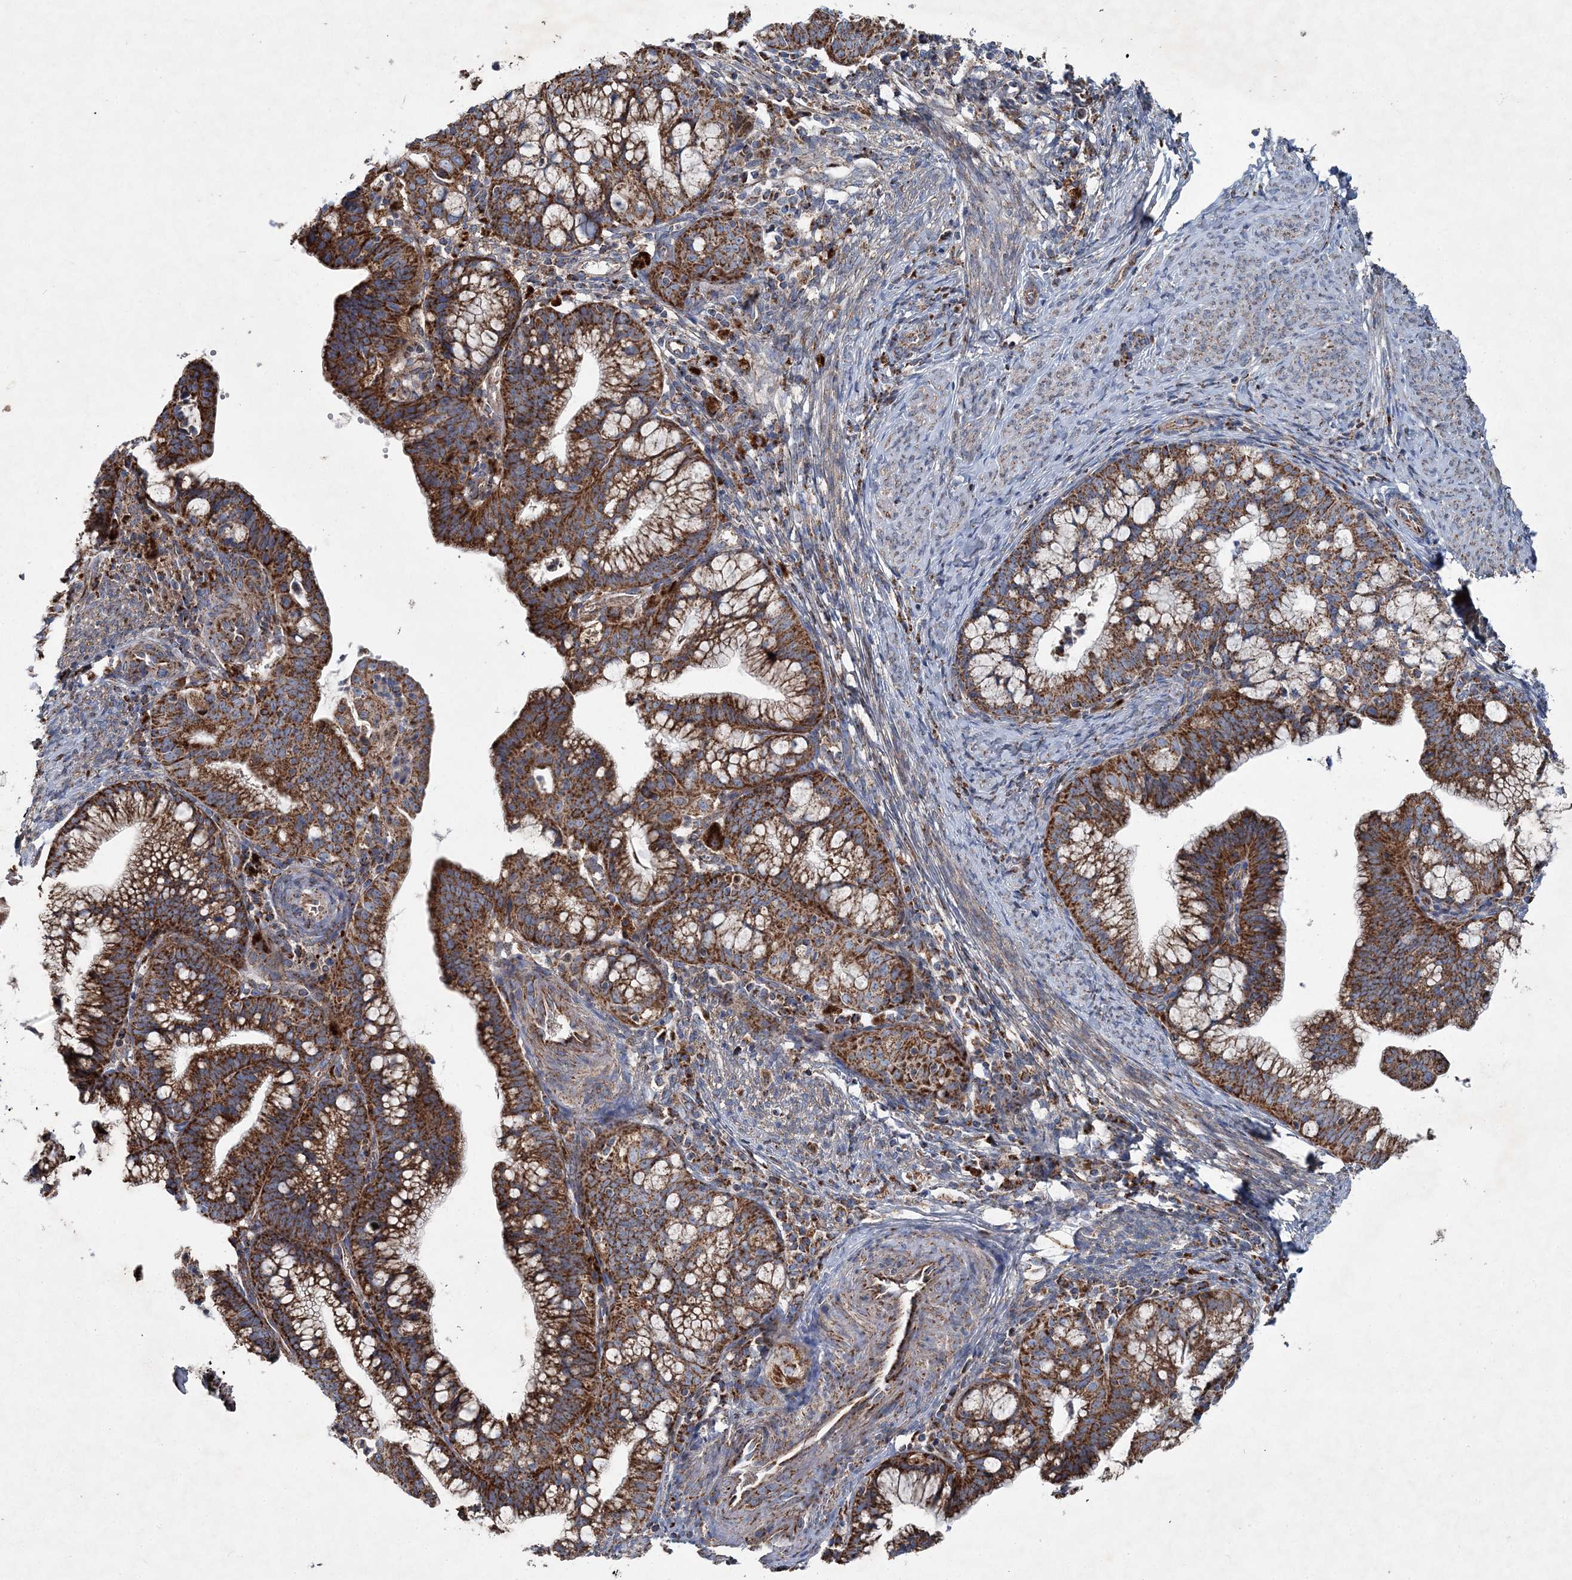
{"staining": {"intensity": "strong", "quantity": ">75%", "location": "cytoplasmic/membranous"}, "tissue": "cervical cancer", "cell_type": "Tumor cells", "image_type": "cancer", "snomed": [{"axis": "morphology", "description": "Adenocarcinoma, NOS"}, {"axis": "topography", "description": "Cervix"}], "caption": "Immunohistochemistry of adenocarcinoma (cervical) demonstrates high levels of strong cytoplasmic/membranous staining in approximately >75% of tumor cells.", "gene": "SPAG16", "patient": {"sex": "female", "age": 36}}